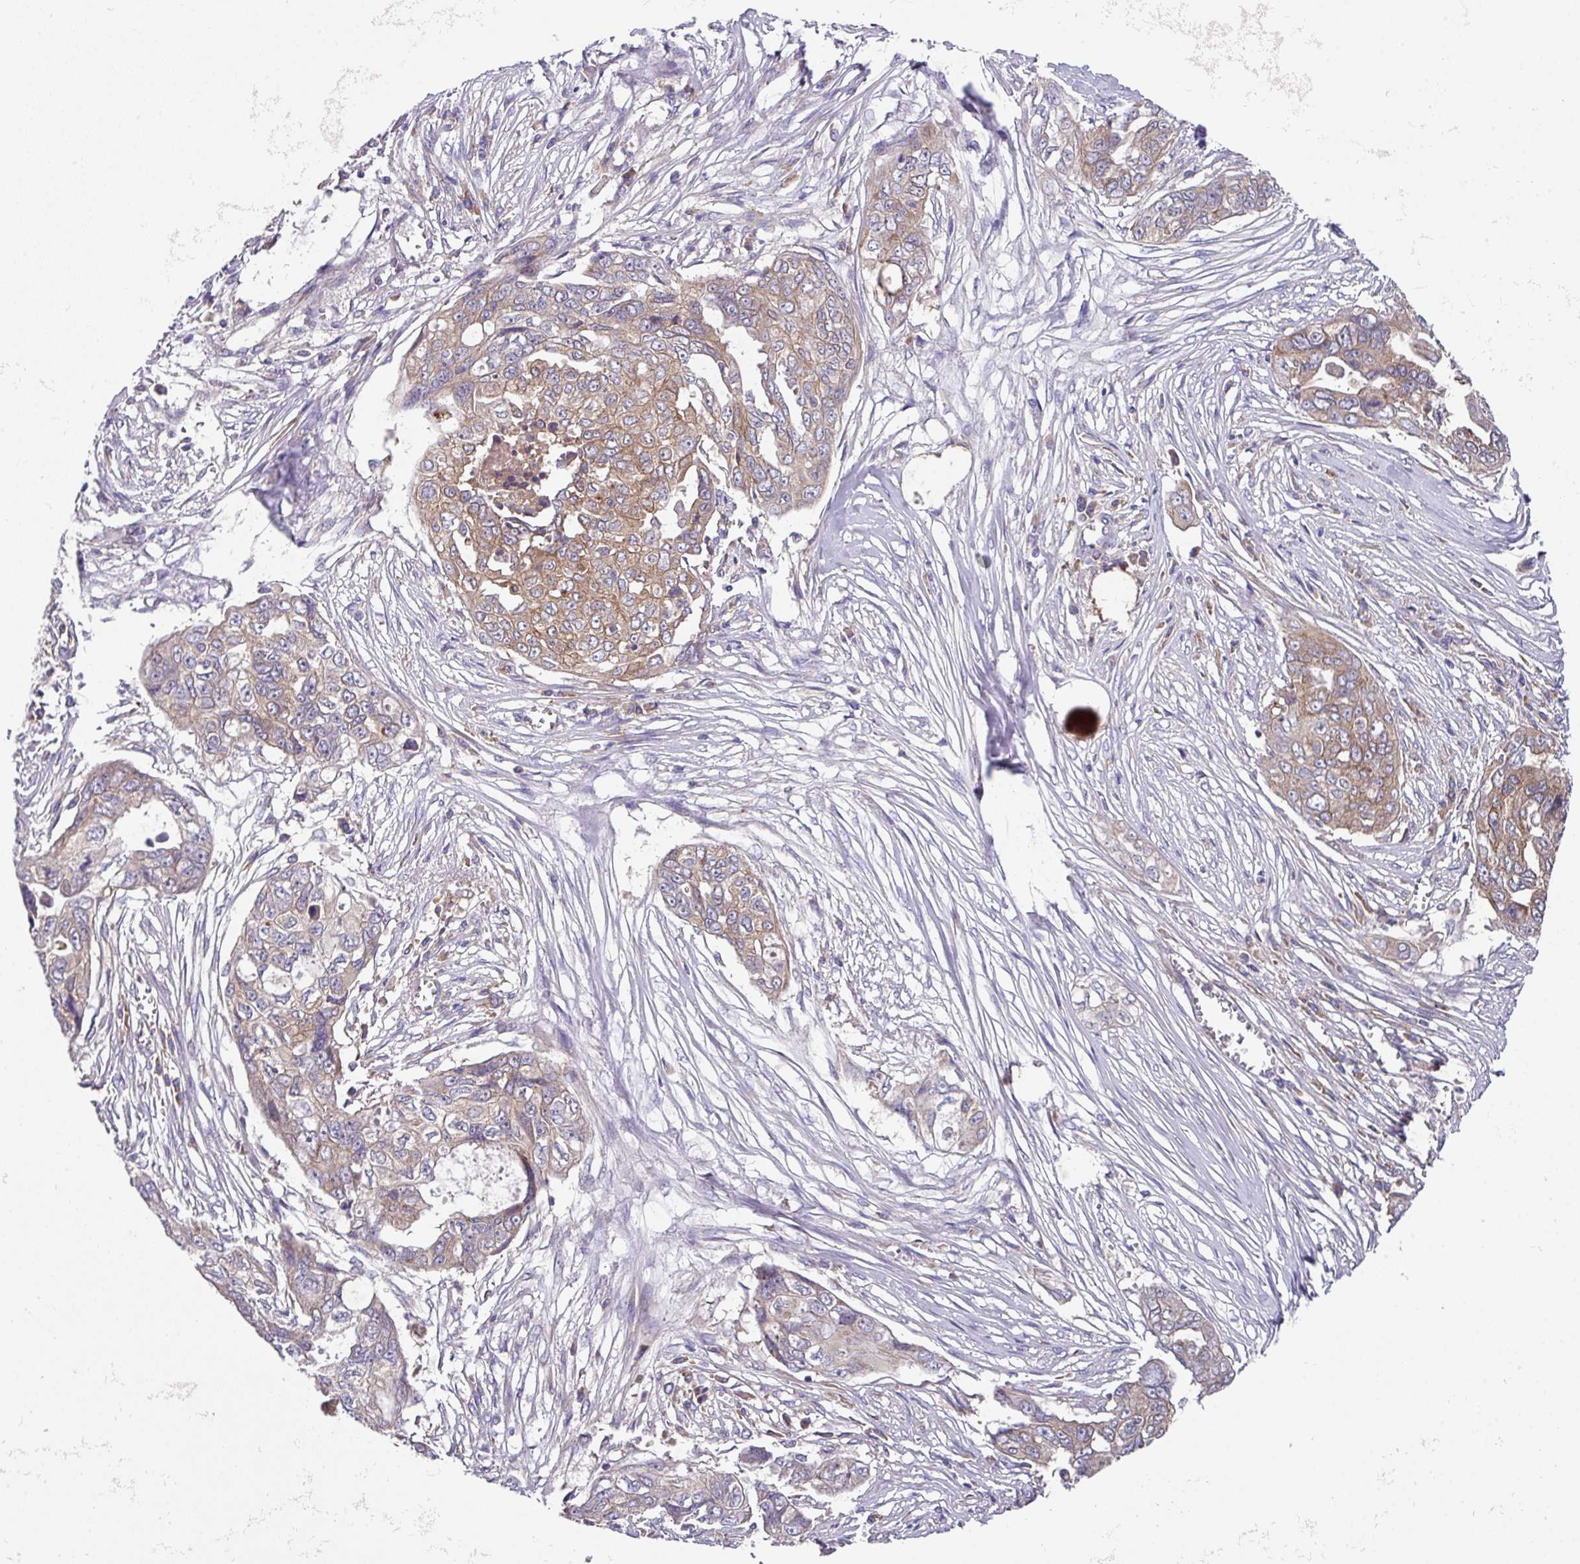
{"staining": {"intensity": "weak", "quantity": ">75%", "location": "cytoplasmic/membranous"}, "tissue": "ovarian cancer", "cell_type": "Tumor cells", "image_type": "cancer", "snomed": [{"axis": "morphology", "description": "Carcinoma, endometroid"}, {"axis": "topography", "description": "Ovary"}], "caption": "A low amount of weak cytoplasmic/membranous staining is appreciated in about >75% of tumor cells in ovarian endometroid carcinoma tissue. Immunohistochemistry (ihc) stains the protein in brown and the nuclei are stained blue.", "gene": "EIF4B", "patient": {"sex": "female", "age": 70}}